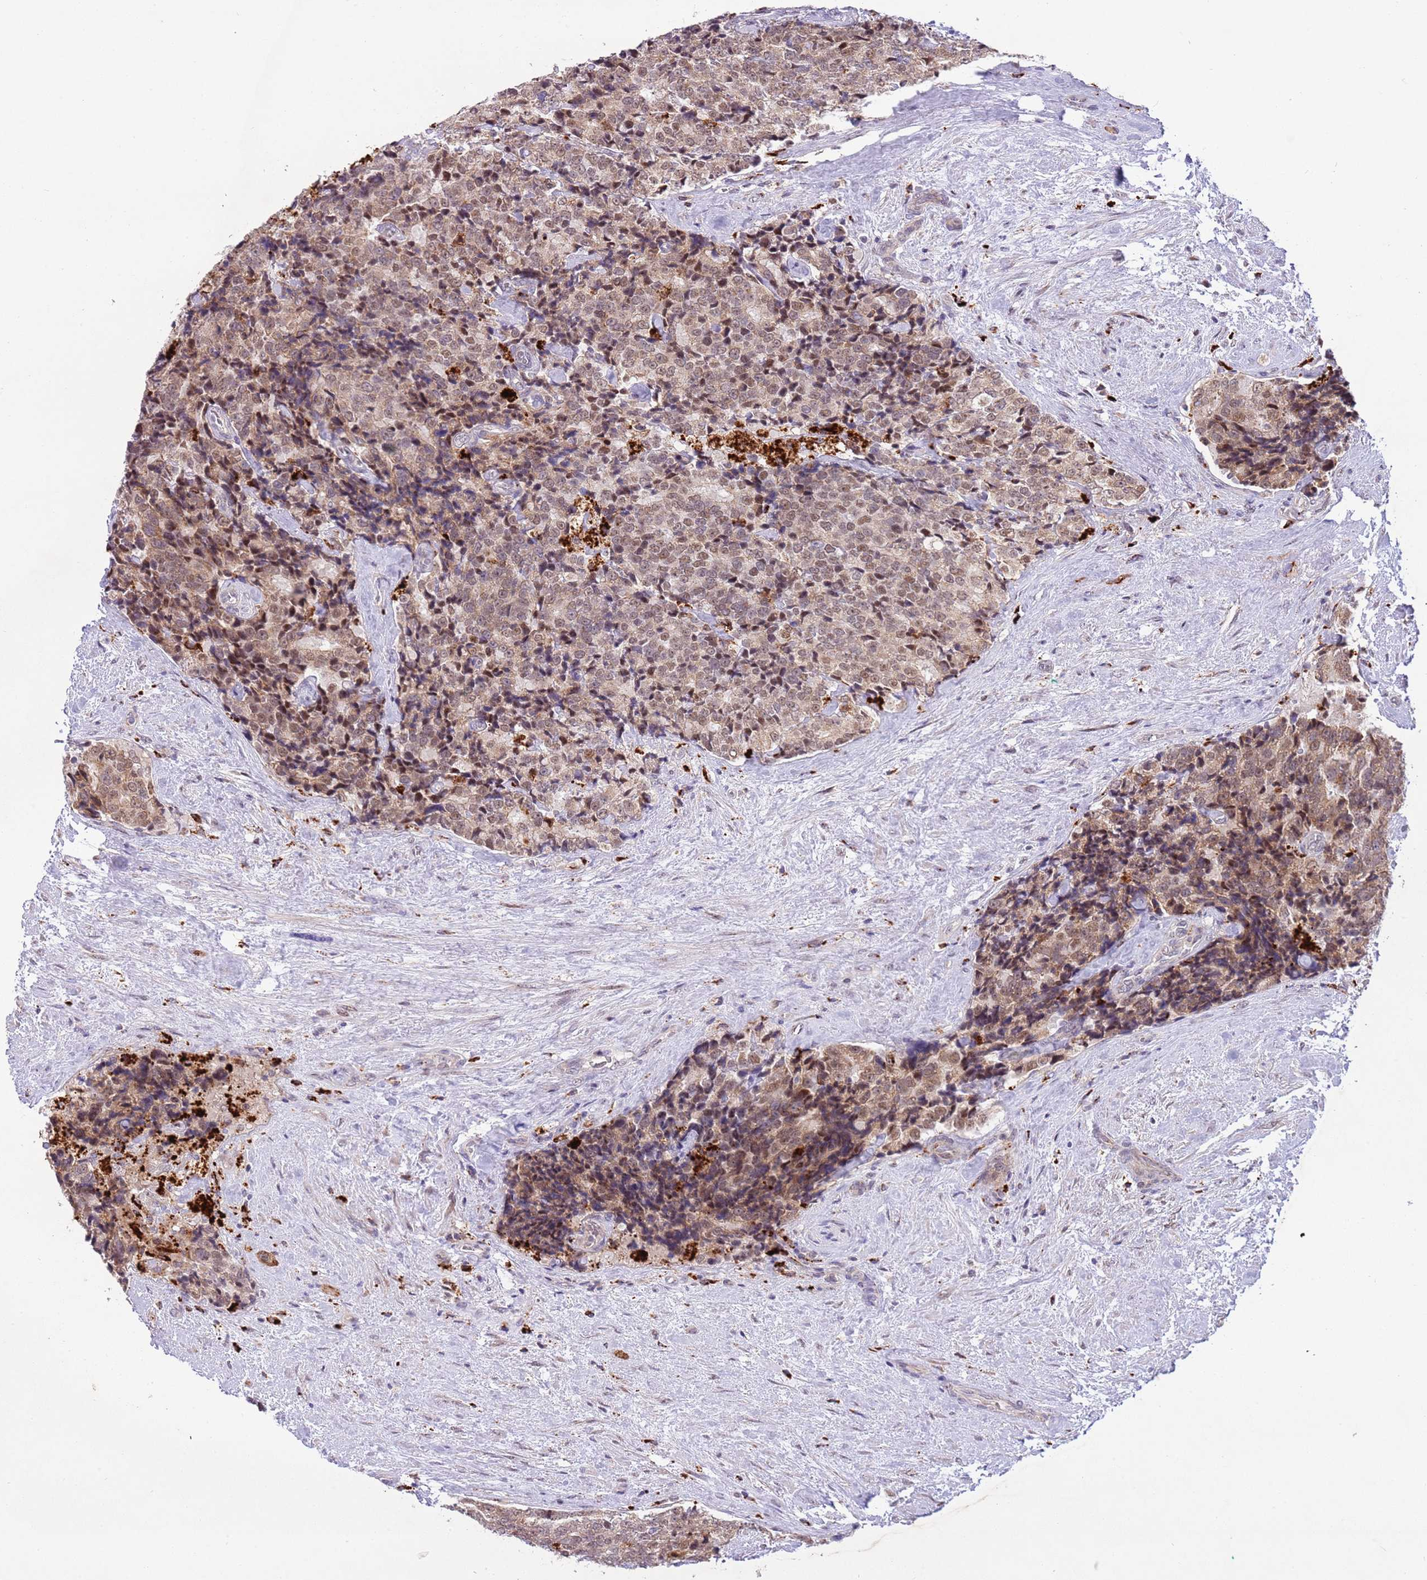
{"staining": {"intensity": "moderate", "quantity": ">75%", "location": "cytoplasmic/membranous,nuclear"}, "tissue": "prostate cancer", "cell_type": "Tumor cells", "image_type": "cancer", "snomed": [{"axis": "morphology", "description": "Adenocarcinoma, High grade"}, {"axis": "topography", "description": "Prostate"}], "caption": "Protein staining demonstrates moderate cytoplasmic/membranous and nuclear staining in about >75% of tumor cells in prostate cancer.", "gene": "TRIM27", "patient": {"sex": "male", "age": 70}}